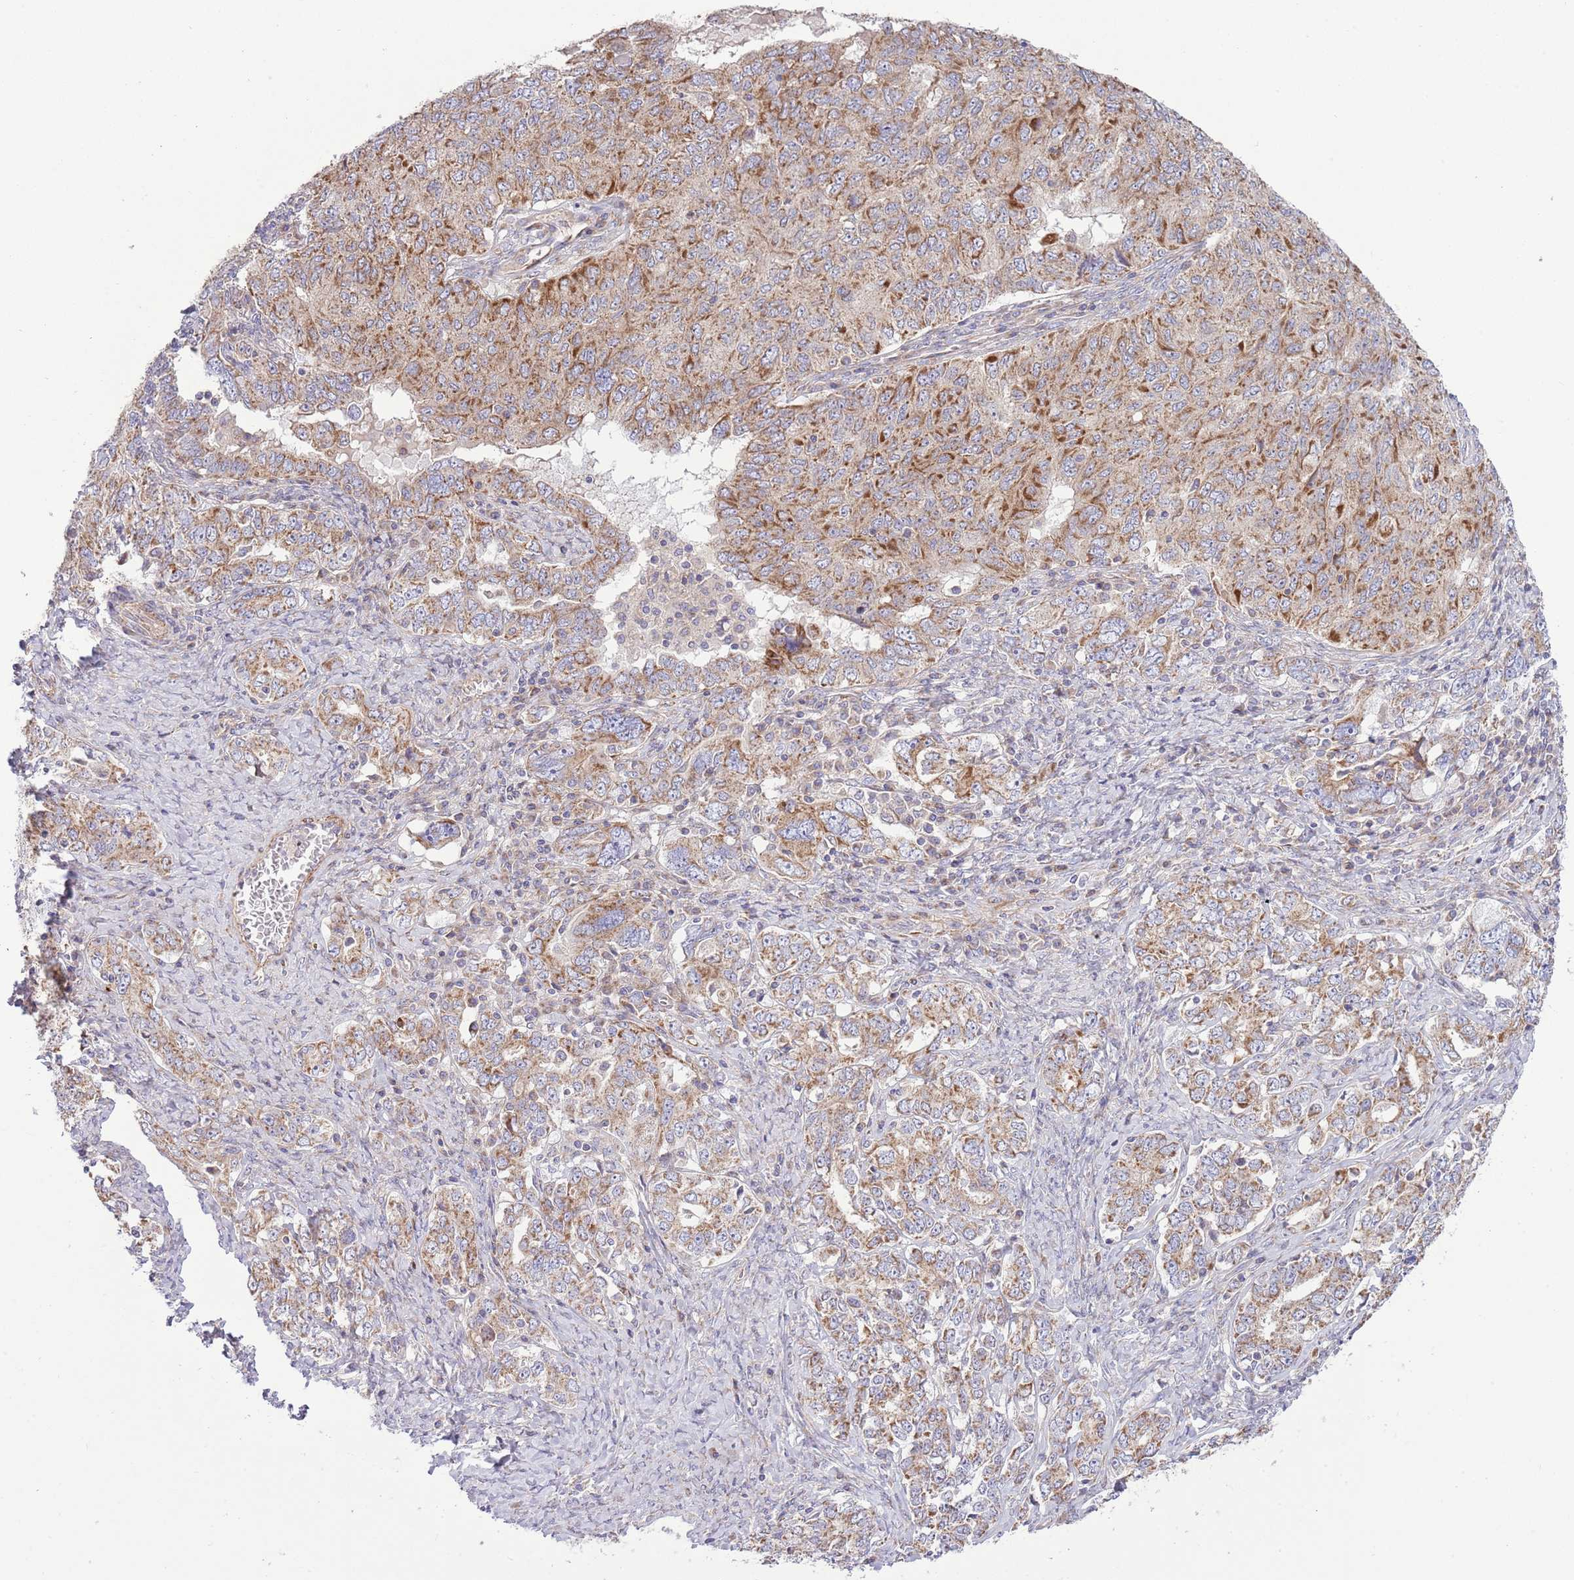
{"staining": {"intensity": "moderate", "quantity": ">75%", "location": "cytoplasmic/membranous"}, "tissue": "ovarian cancer", "cell_type": "Tumor cells", "image_type": "cancer", "snomed": [{"axis": "morphology", "description": "Carcinoma, endometroid"}, {"axis": "topography", "description": "Ovary"}], "caption": "Ovarian cancer stained with a protein marker demonstrates moderate staining in tumor cells.", "gene": "TOMM5", "patient": {"sex": "female", "age": 62}}